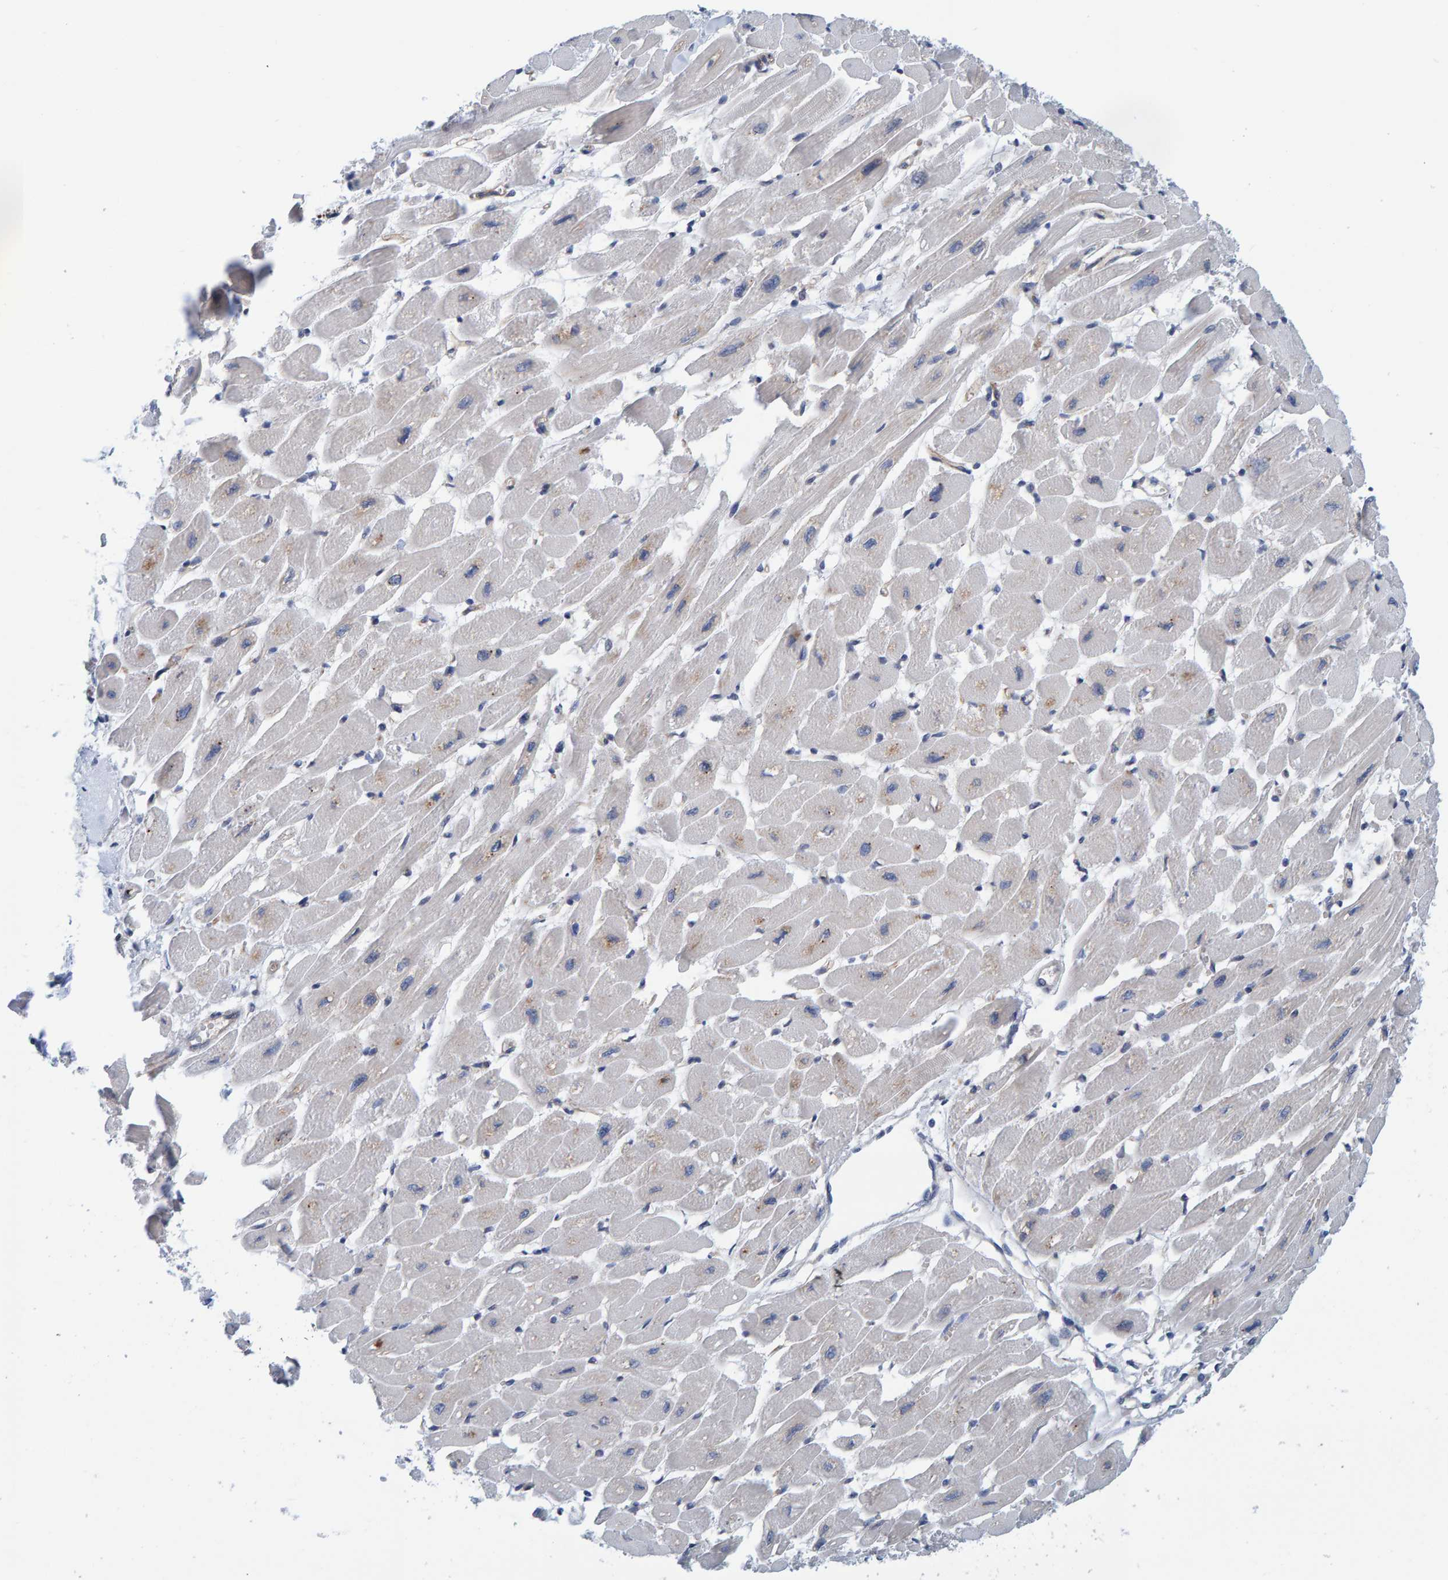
{"staining": {"intensity": "weak", "quantity": "<25%", "location": "cytoplasmic/membranous"}, "tissue": "heart muscle", "cell_type": "Cardiomyocytes", "image_type": "normal", "snomed": [{"axis": "morphology", "description": "Normal tissue, NOS"}, {"axis": "topography", "description": "Heart"}], "caption": "Protein analysis of normal heart muscle exhibits no significant expression in cardiomyocytes. The staining was performed using DAB to visualize the protein expression in brown, while the nuclei were stained in blue with hematoxylin (Magnification: 20x).", "gene": "SCRN2", "patient": {"sex": "female", "age": 54}}